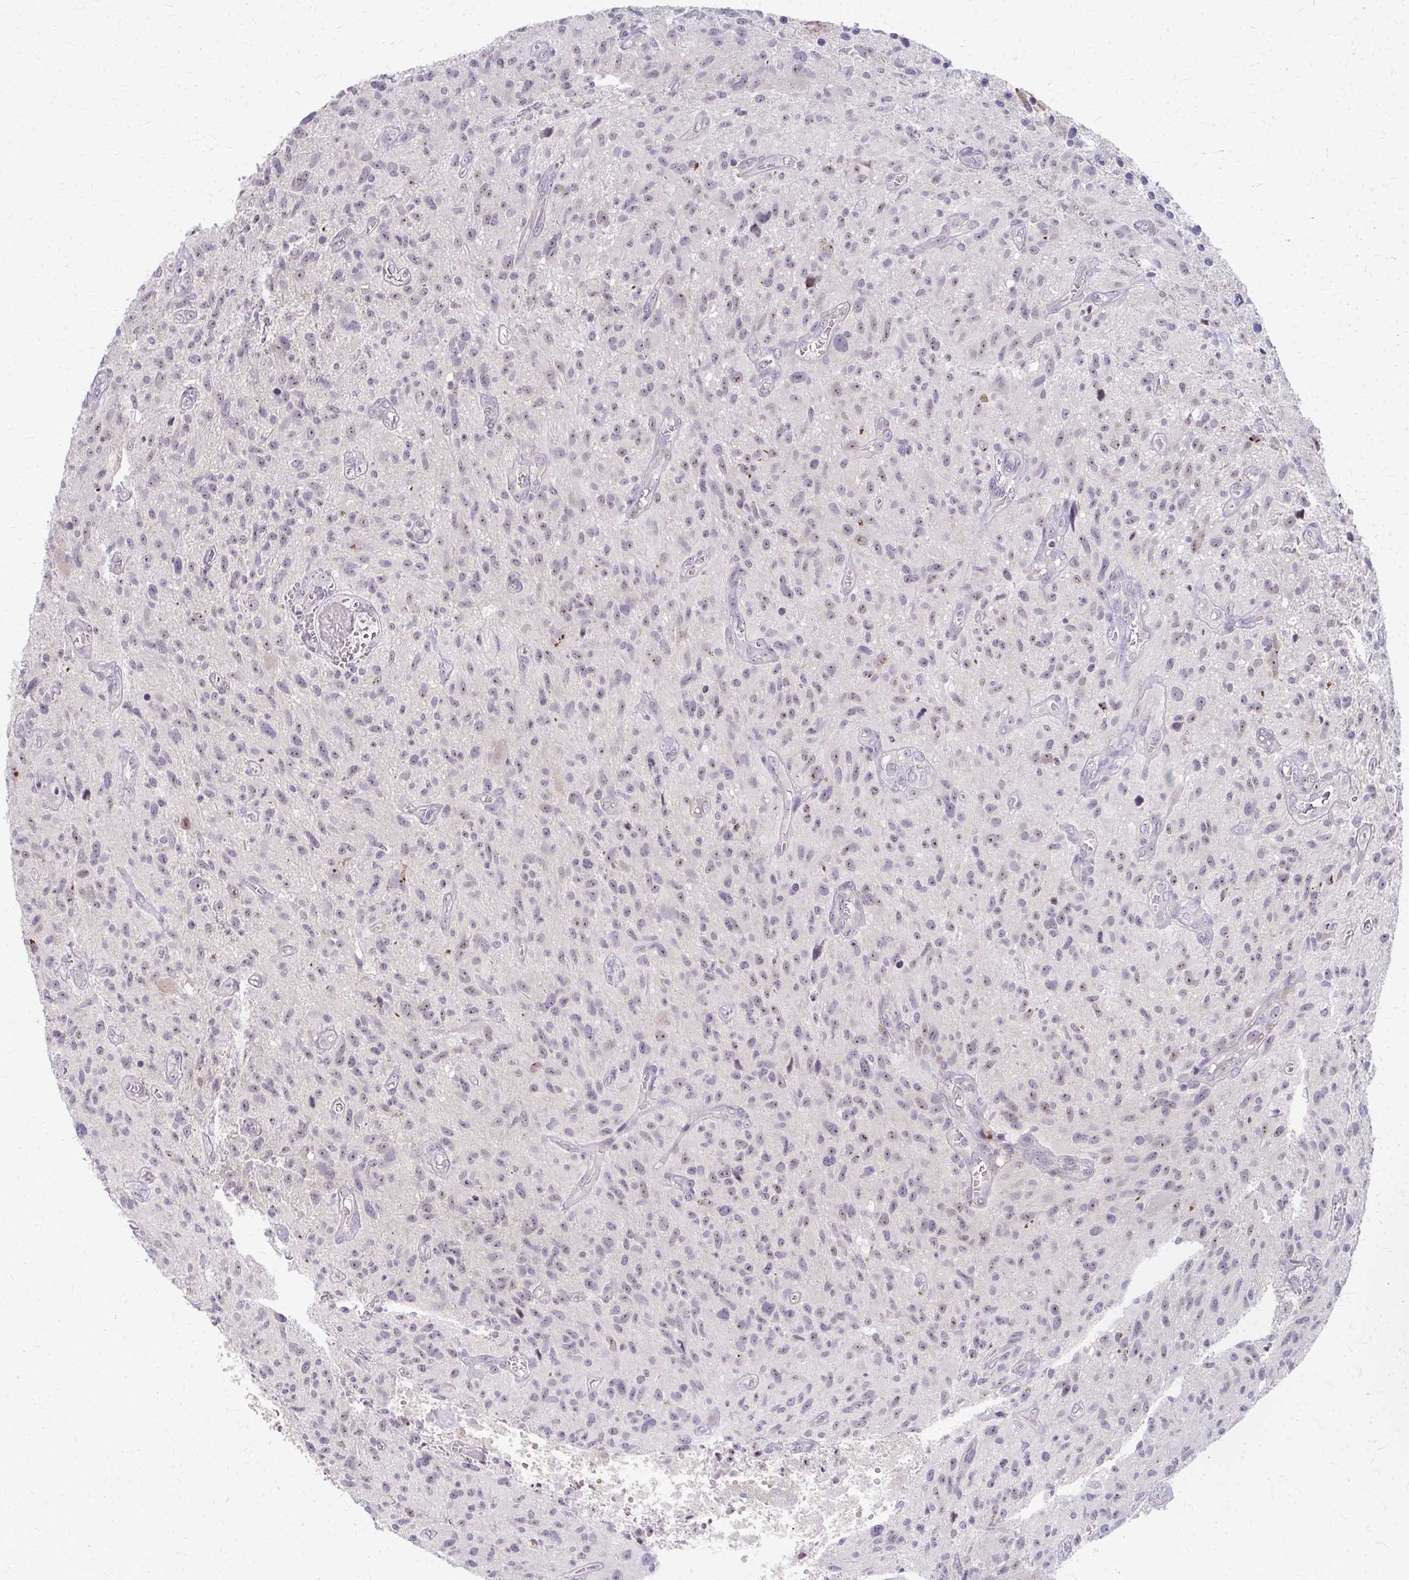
{"staining": {"intensity": "weak", "quantity": "<25%", "location": "nuclear"}, "tissue": "glioma", "cell_type": "Tumor cells", "image_type": "cancer", "snomed": [{"axis": "morphology", "description": "Glioma, malignant, High grade"}, {"axis": "topography", "description": "Brain"}], "caption": "A histopathology image of malignant glioma (high-grade) stained for a protein shows no brown staining in tumor cells.", "gene": "NUDT16", "patient": {"sex": "male", "age": 75}}